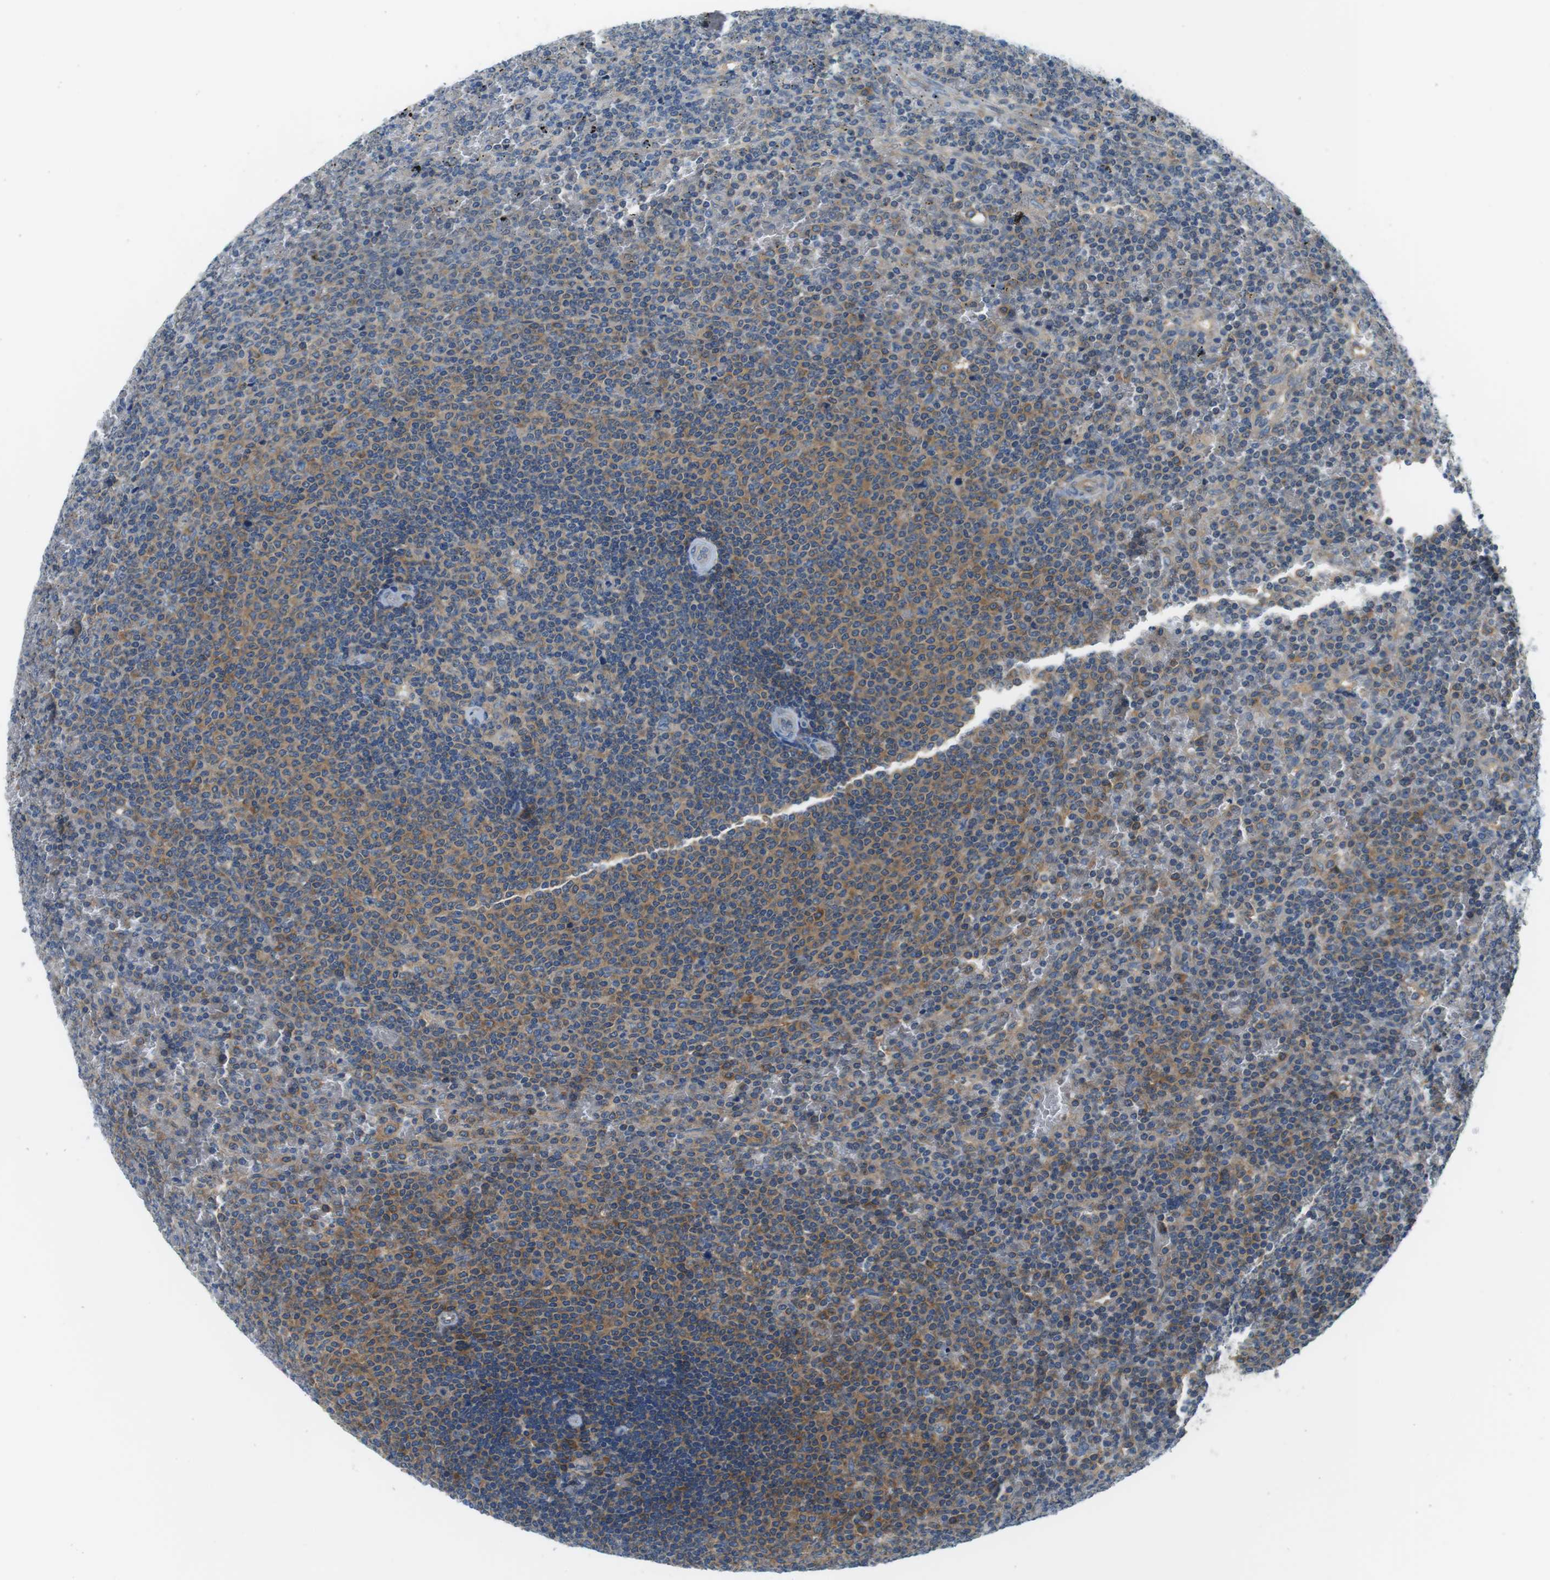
{"staining": {"intensity": "moderate", "quantity": "25%-75%", "location": "cytoplasmic/membranous"}, "tissue": "lymphoma", "cell_type": "Tumor cells", "image_type": "cancer", "snomed": [{"axis": "morphology", "description": "Malignant lymphoma, non-Hodgkin's type, Low grade"}, {"axis": "topography", "description": "Spleen"}], "caption": "Human low-grade malignant lymphoma, non-Hodgkin's type stained with a brown dye demonstrates moderate cytoplasmic/membranous positive positivity in approximately 25%-75% of tumor cells.", "gene": "EIF2B5", "patient": {"sex": "female", "age": 77}}